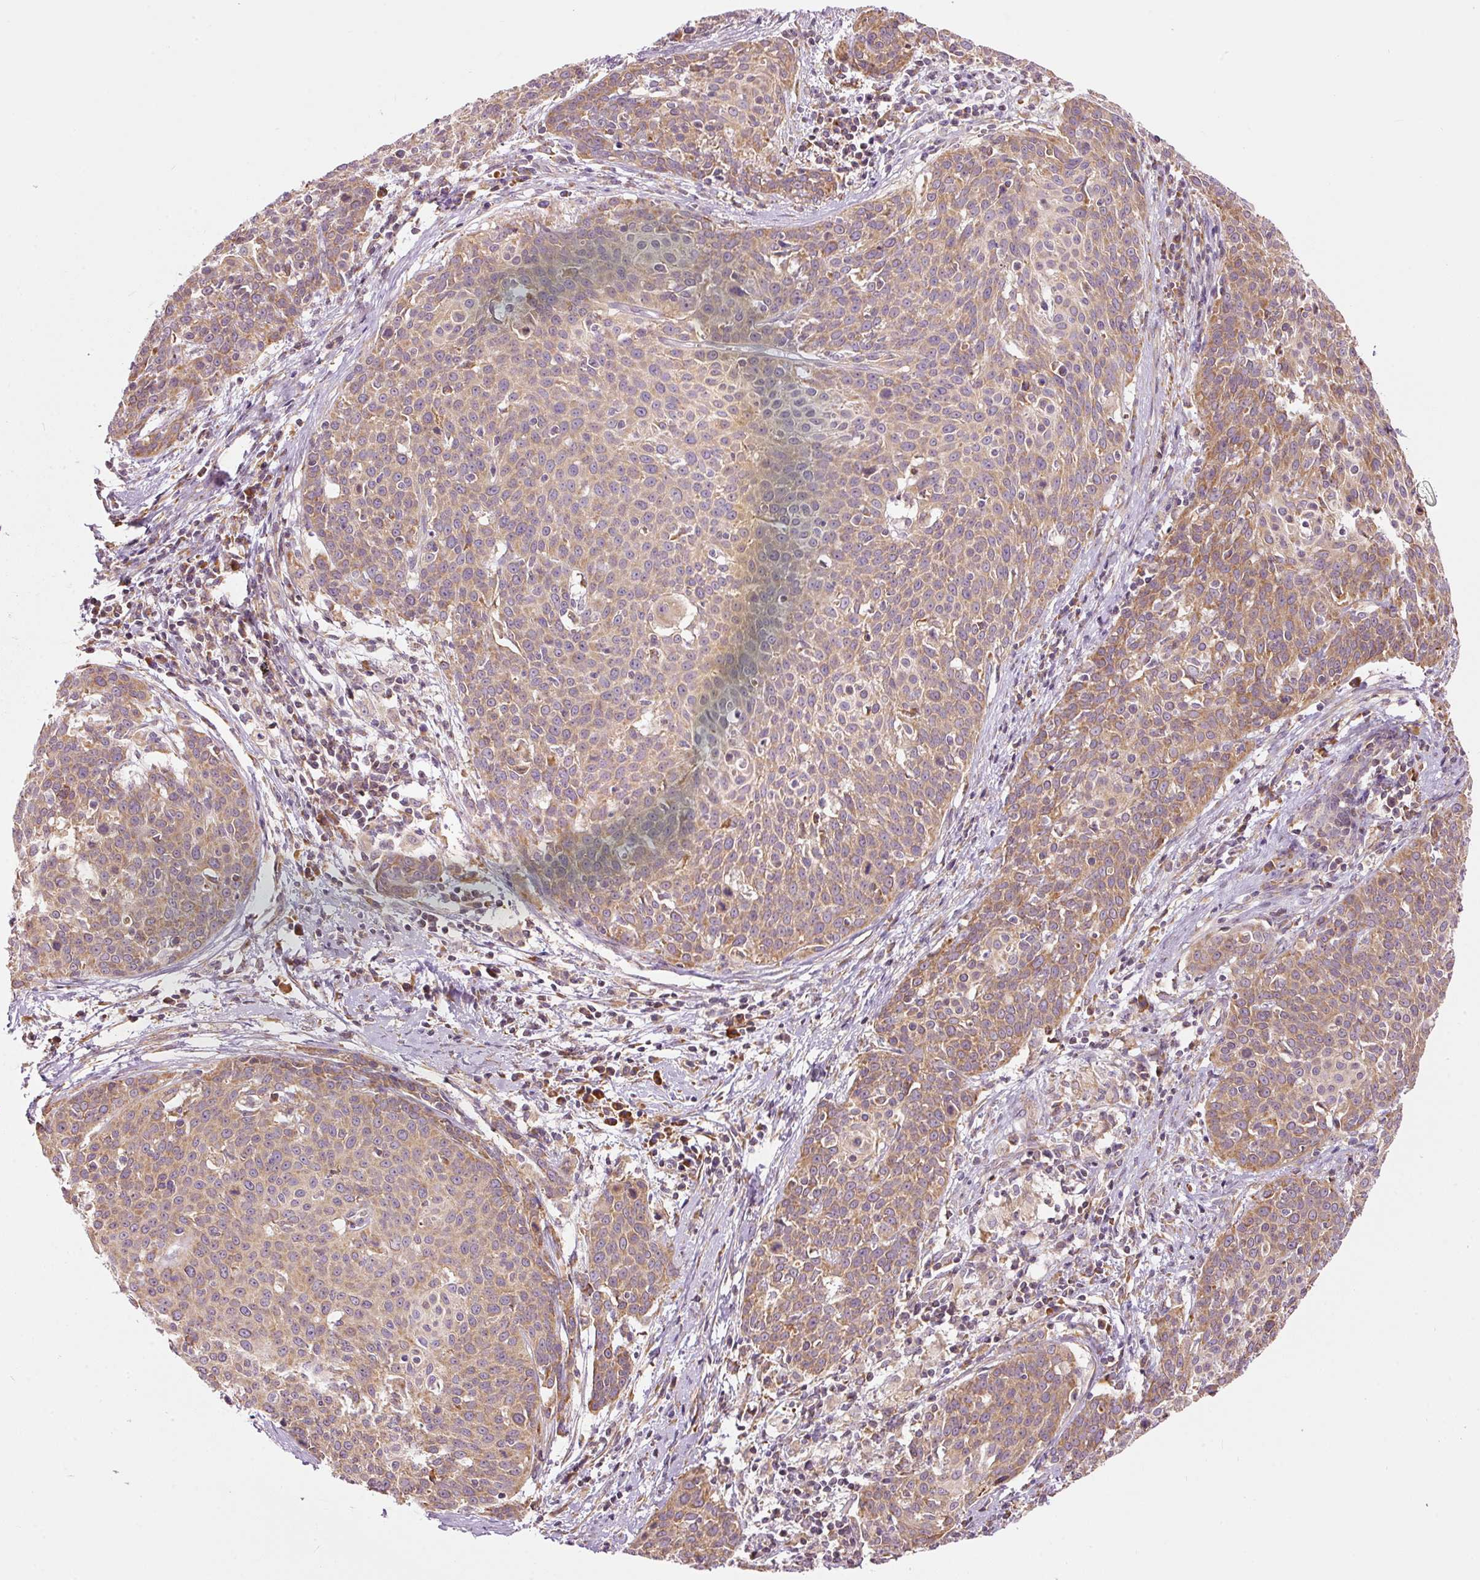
{"staining": {"intensity": "moderate", "quantity": ">75%", "location": "cytoplasmic/membranous"}, "tissue": "cervical cancer", "cell_type": "Tumor cells", "image_type": "cancer", "snomed": [{"axis": "morphology", "description": "Squamous cell carcinoma, NOS"}, {"axis": "topography", "description": "Cervix"}], "caption": "Tumor cells show medium levels of moderate cytoplasmic/membranous positivity in about >75% of cells in human squamous cell carcinoma (cervical).", "gene": "SNAPC5", "patient": {"sex": "female", "age": 38}}